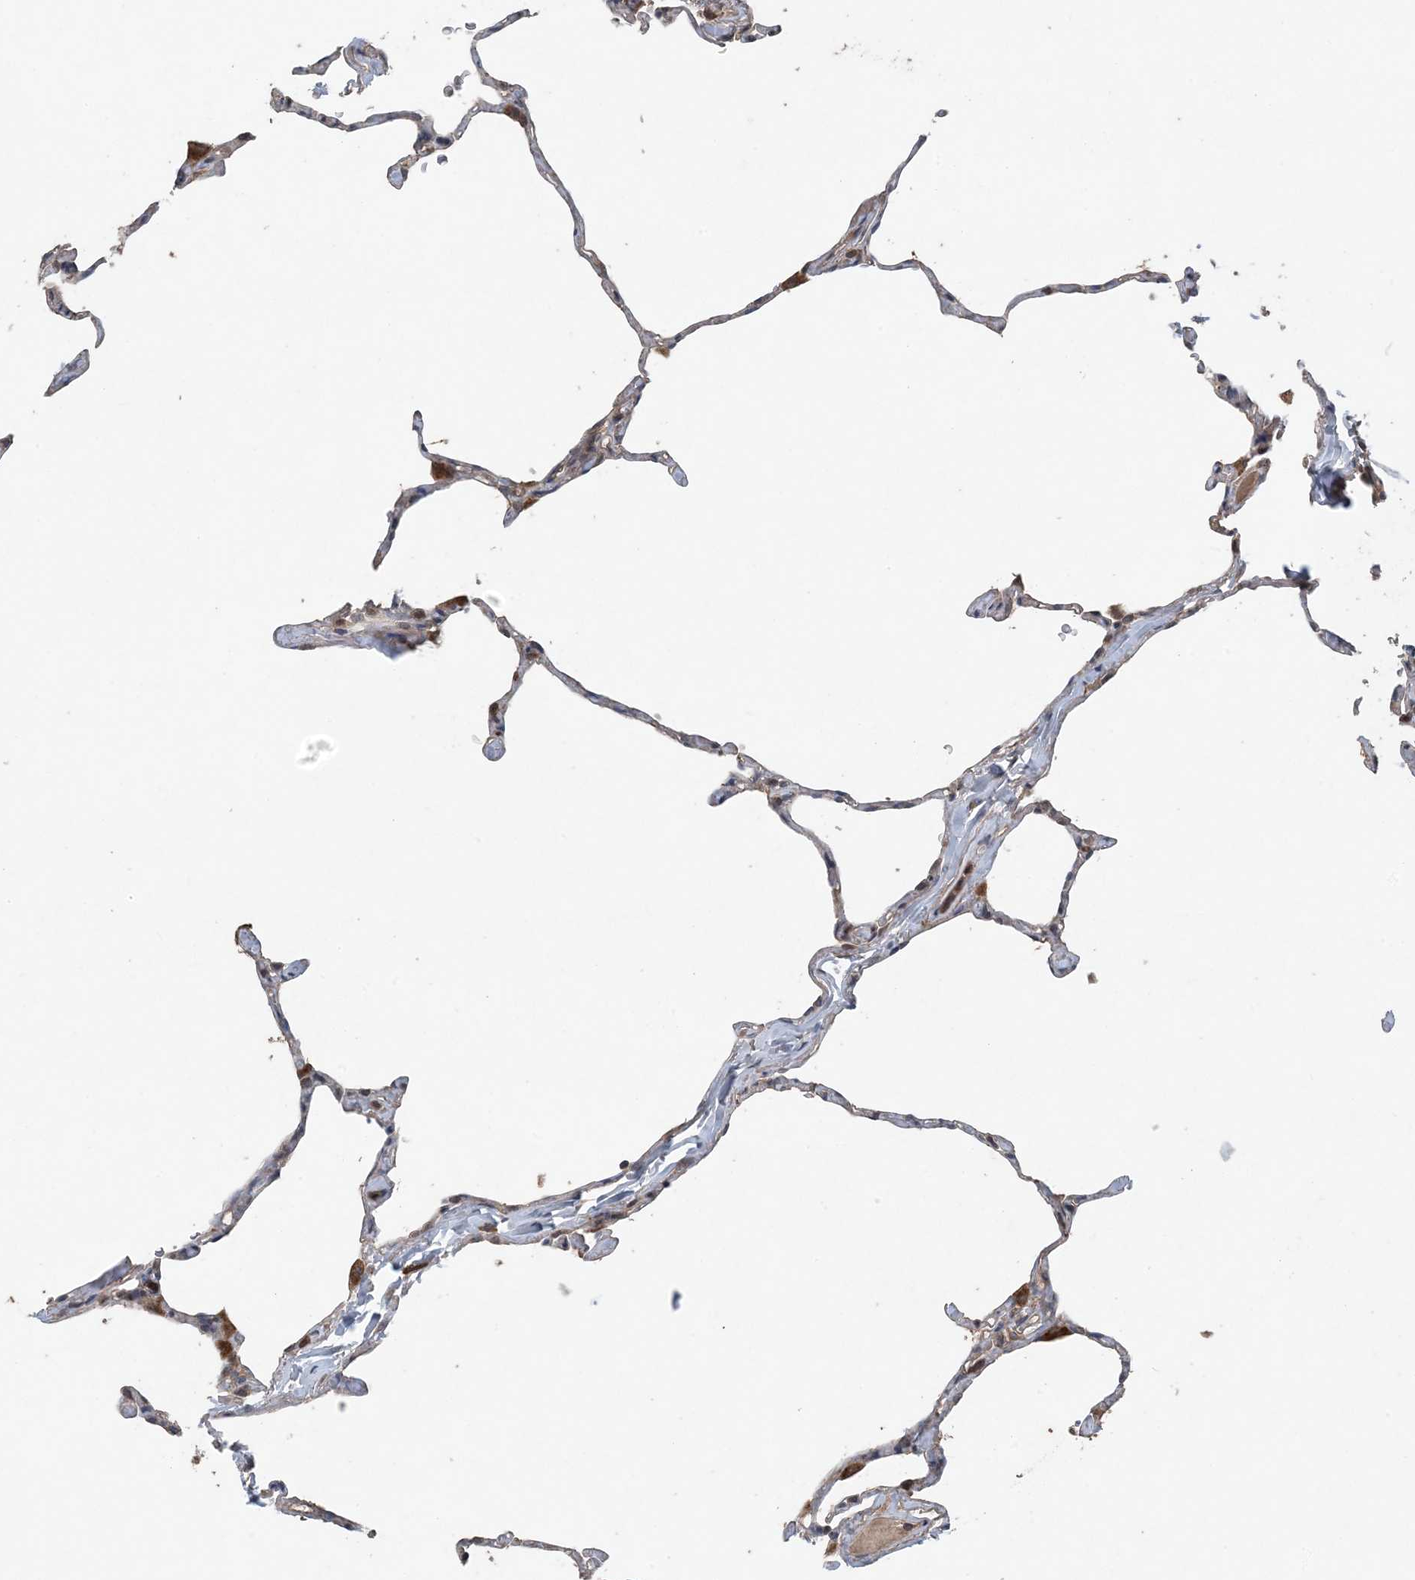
{"staining": {"intensity": "negative", "quantity": "none", "location": "none"}, "tissue": "lung", "cell_type": "Alveolar cells", "image_type": "normal", "snomed": [{"axis": "morphology", "description": "Normal tissue, NOS"}, {"axis": "topography", "description": "Lung"}], "caption": "Immunohistochemistry (IHC) photomicrograph of normal lung: human lung stained with DAB (3,3'-diaminobenzidine) displays no significant protein staining in alveolar cells. (DAB immunohistochemistry with hematoxylin counter stain).", "gene": "MYO9B", "patient": {"sex": "male", "age": 65}}